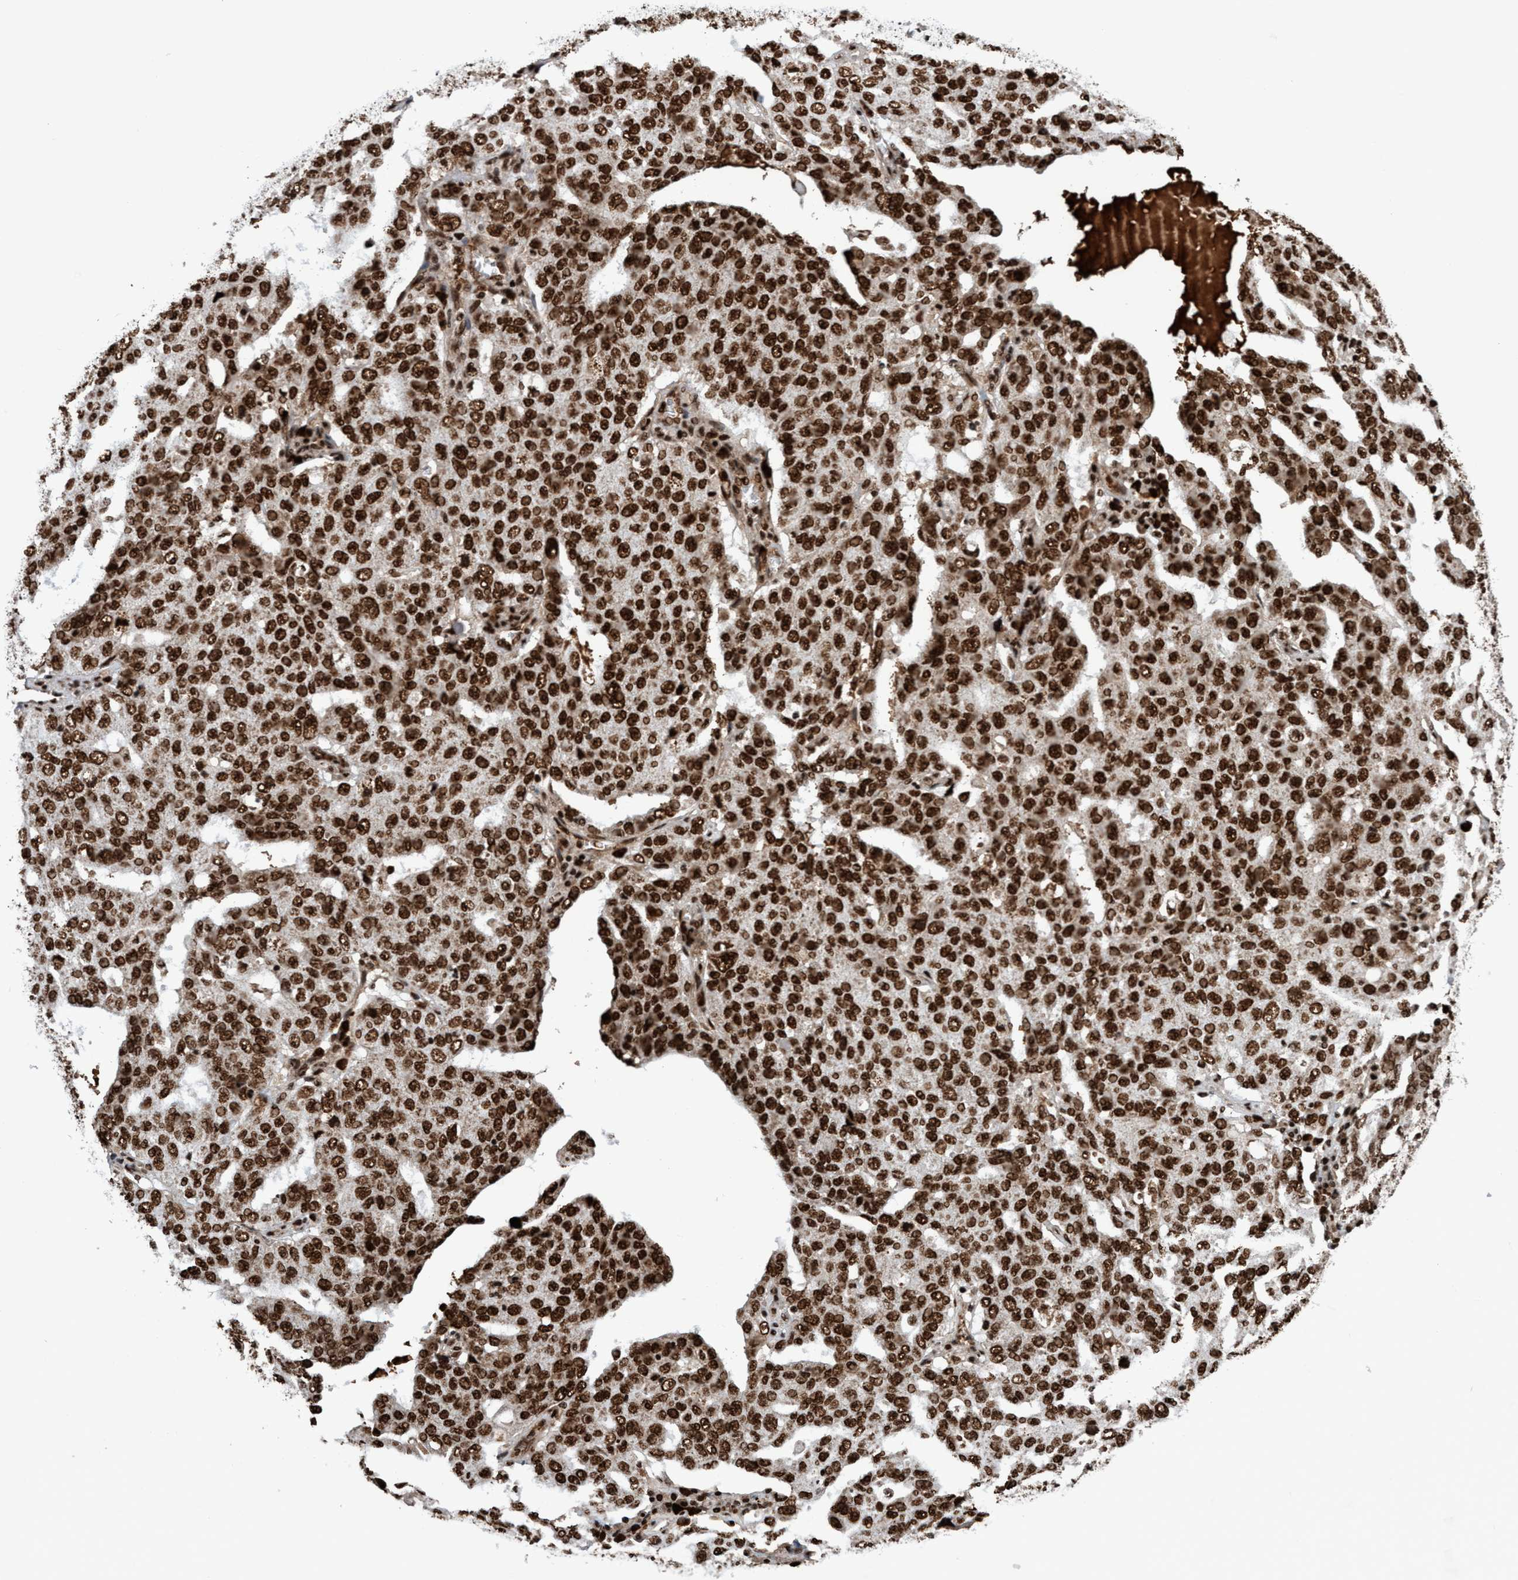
{"staining": {"intensity": "strong", "quantity": ">75%", "location": "nuclear"}, "tissue": "ovarian cancer", "cell_type": "Tumor cells", "image_type": "cancer", "snomed": [{"axis": "morphology", "description": "Carcinoma, endometroid"}, {"axis": "topography", "description": "Ovary"}], "caption": "Ovarian endometroid carcinoma stained with a brown dye shows strong nuclear positive positivity in approximately >75% of tumor cells.", "gene": "TOPBP1", "patient": {"sex": "female", "age": 62}}